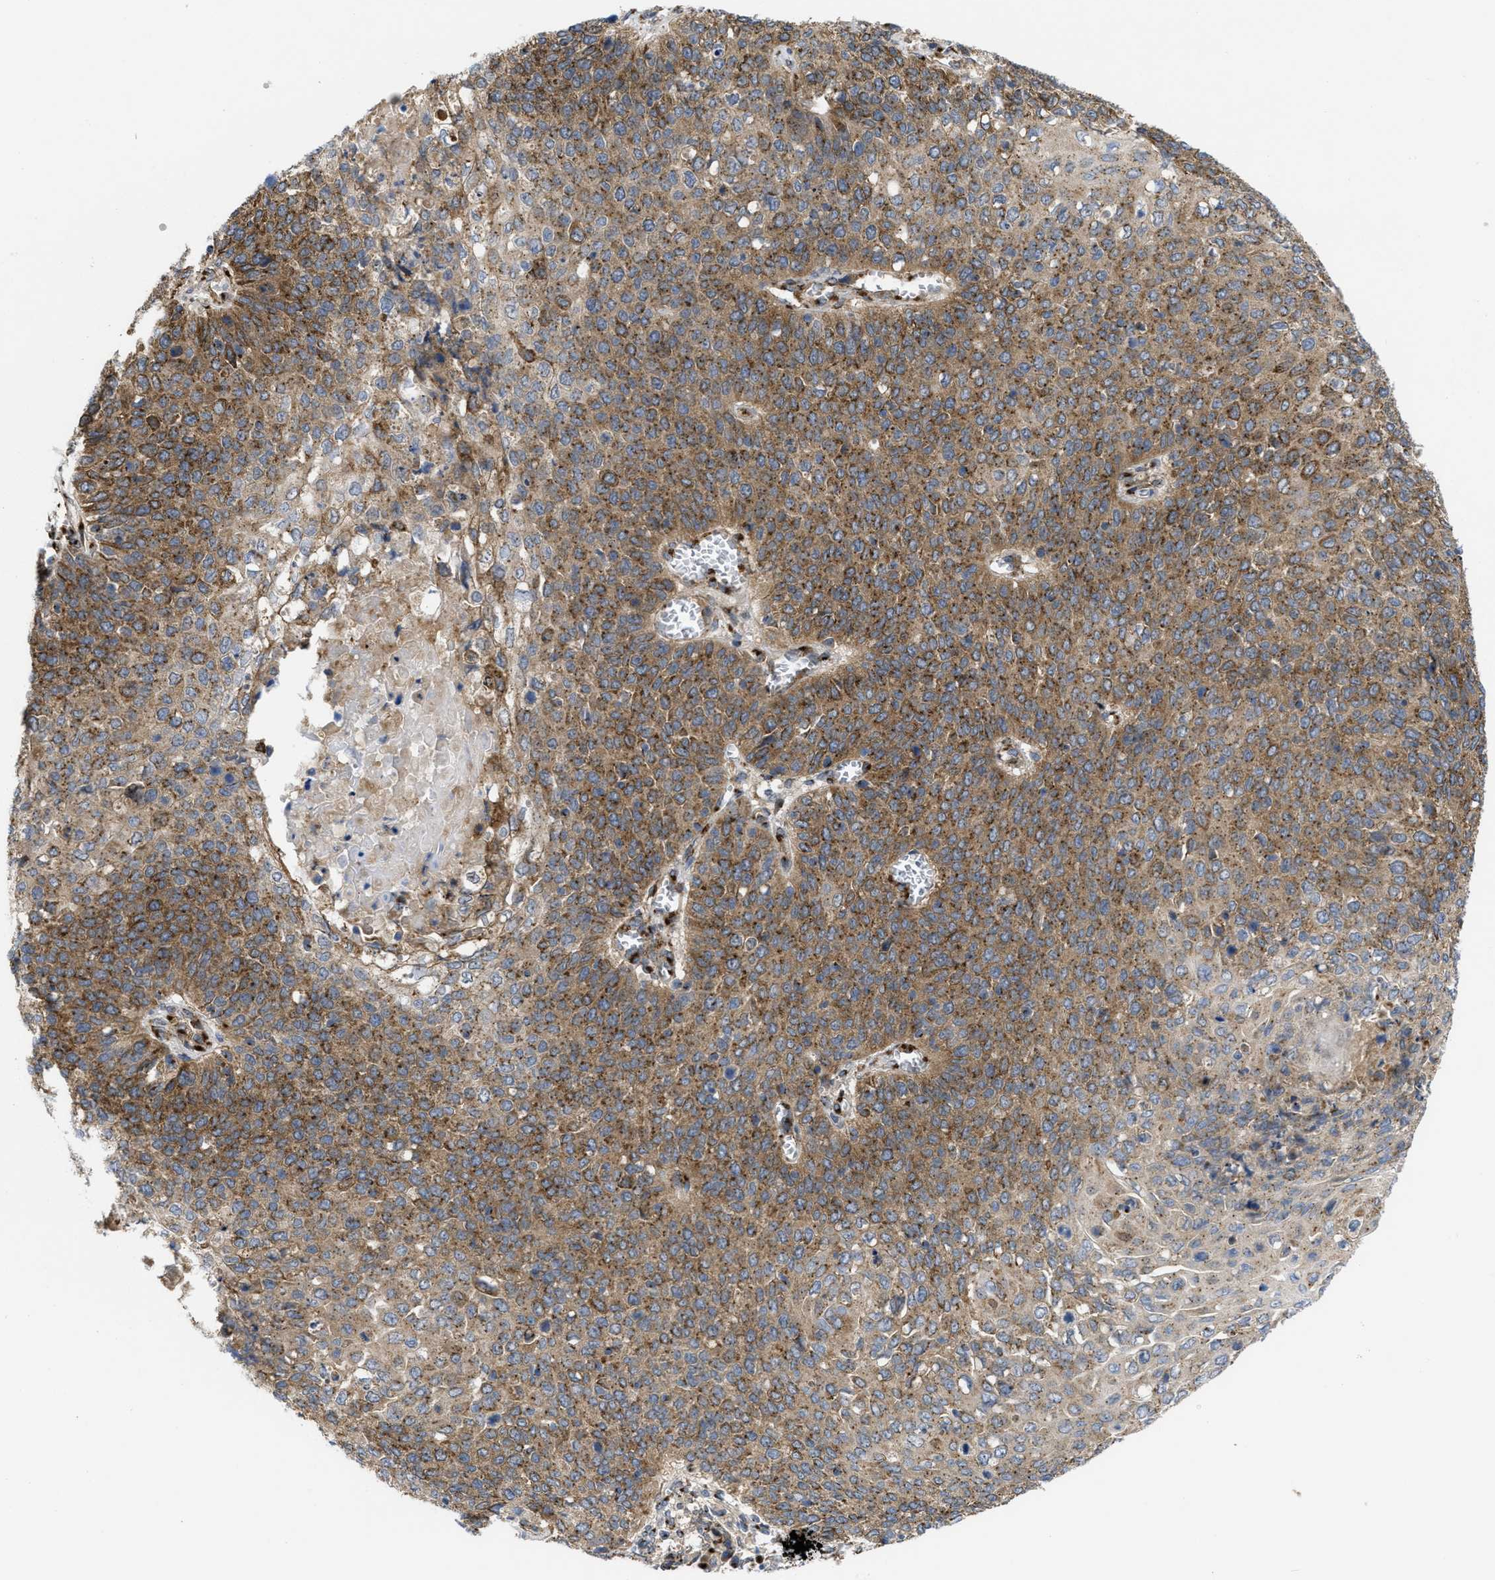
{"staining": {"intensity": "moderate", "quantity": ">75%", "location": "cytoplasmic/membranous"}, "tissue": "cervical cancer", "cell_type": "Tumor cells", "image_type": "cancer", "snomed": [{"axis": "morphology", "description": "Squamous cell carcinoma, NOS"}, {"axis": "topography", "description": "Cervix"}], "caption": "Immunohistochemistry (IHC) histopathology image of human cervical squamous cell carcinoma stained for a protein (brown), which shows medium levels of moderate cytoplasmic/membranous expression in approximately >75% of tumor cells.", "gene": "ZNF70", "patient": {"sex": "female", "age": 39}}